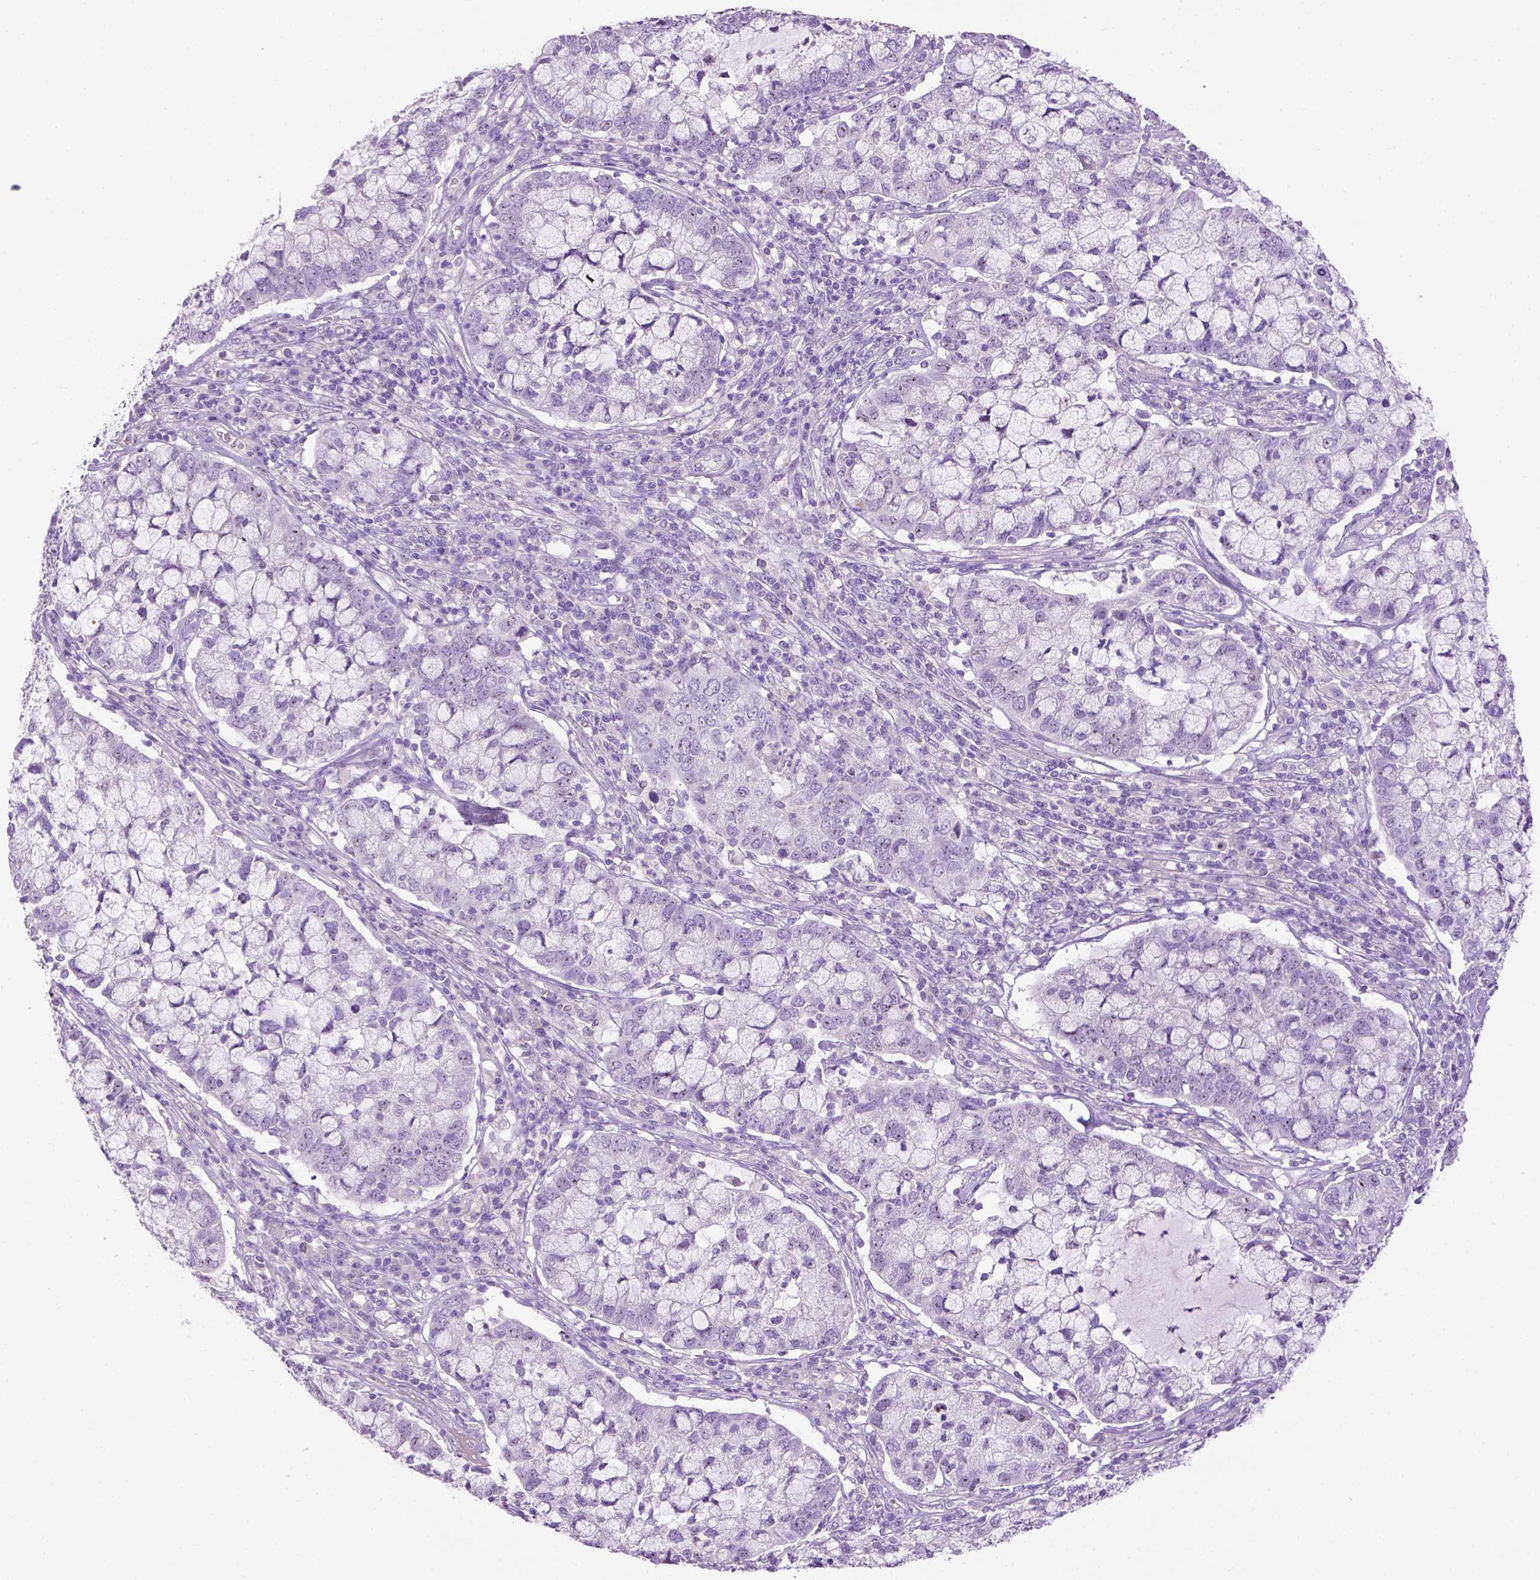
{"staining": {"intensity": "negative", "quantity": "none", "location": "none"}, "tissue": "cervical cancer", "cell_type": "Tumor cells", "image_type": "cancer", "snomed": [{"axis": "morphology", "description": "Adenocarcinoma, NOS"}, {"axis": "topography", "description": "Cervix"}], "caption": "High power microscopy histopathology image of an immunohistochemistry (IHC) image of adenocarcinoma (cervical), revealing no significant staining in tumor cells.", "gene": "UTP4", "patient": {"sex": "female", "age": 40}}